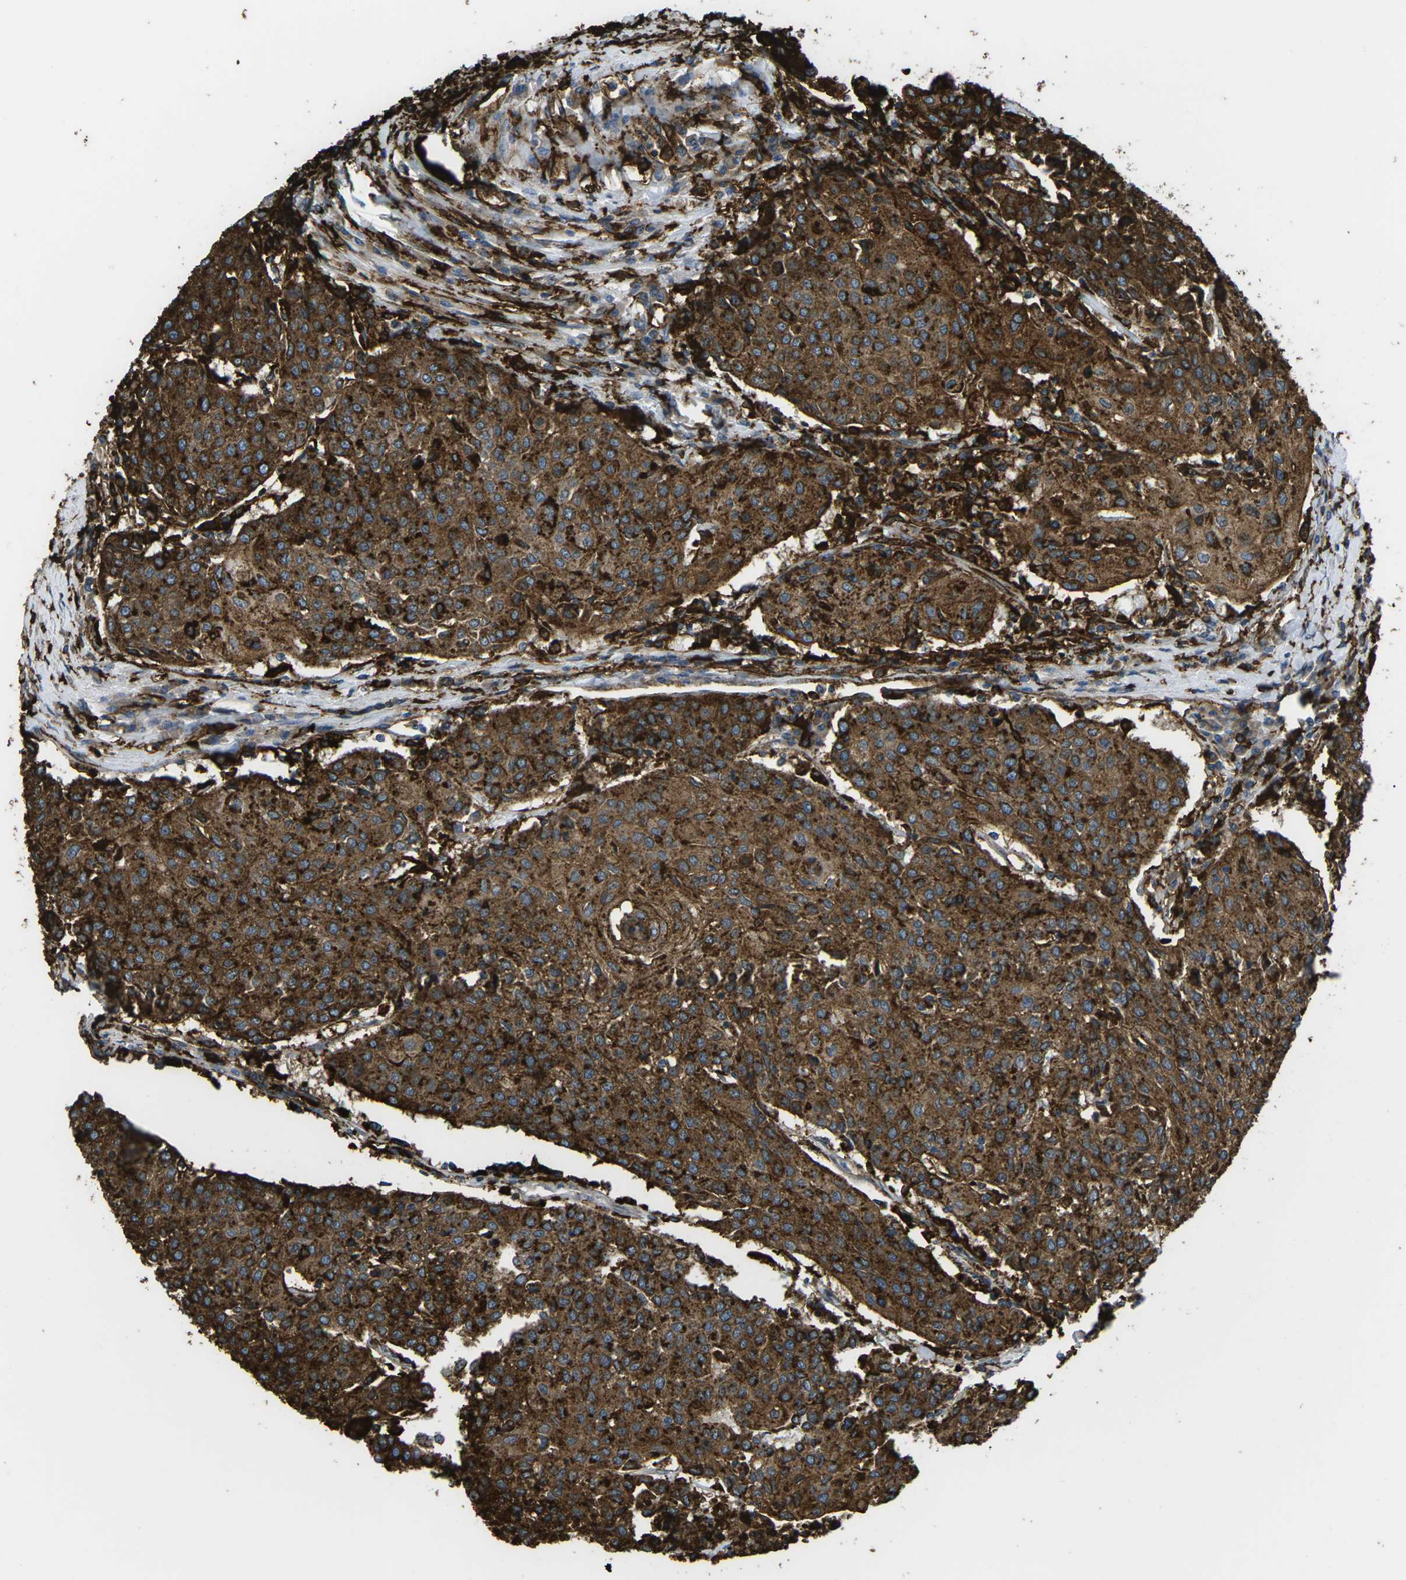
{"staining": {"intensity": "strong", "quantity": ">75%", "location": "cytoplasmic/membranous"}, "tissue": "urothelial cancer", "cell_type": "Tumor cells", "image_type": "cancer", "snomed": [{"axis": "morphology", "description": "Urothelial carcinoma, High grade"}, {"axis": "topography", "description": "Urinary bladder"}], "caption": "Immunohistochemistry (IHC) micrograph of neoplastic tissue: human urothelial cancer stained using immunohistochemistry (IHC) demonstrates high levels of strong protein expression localized specifically in the cytoplasmic/membranous of tumor cells, appearing as a cytoplasmic/membranous brown color.", "gene": "PTPN1", "patient": {"sex": "female", "age": 85}}